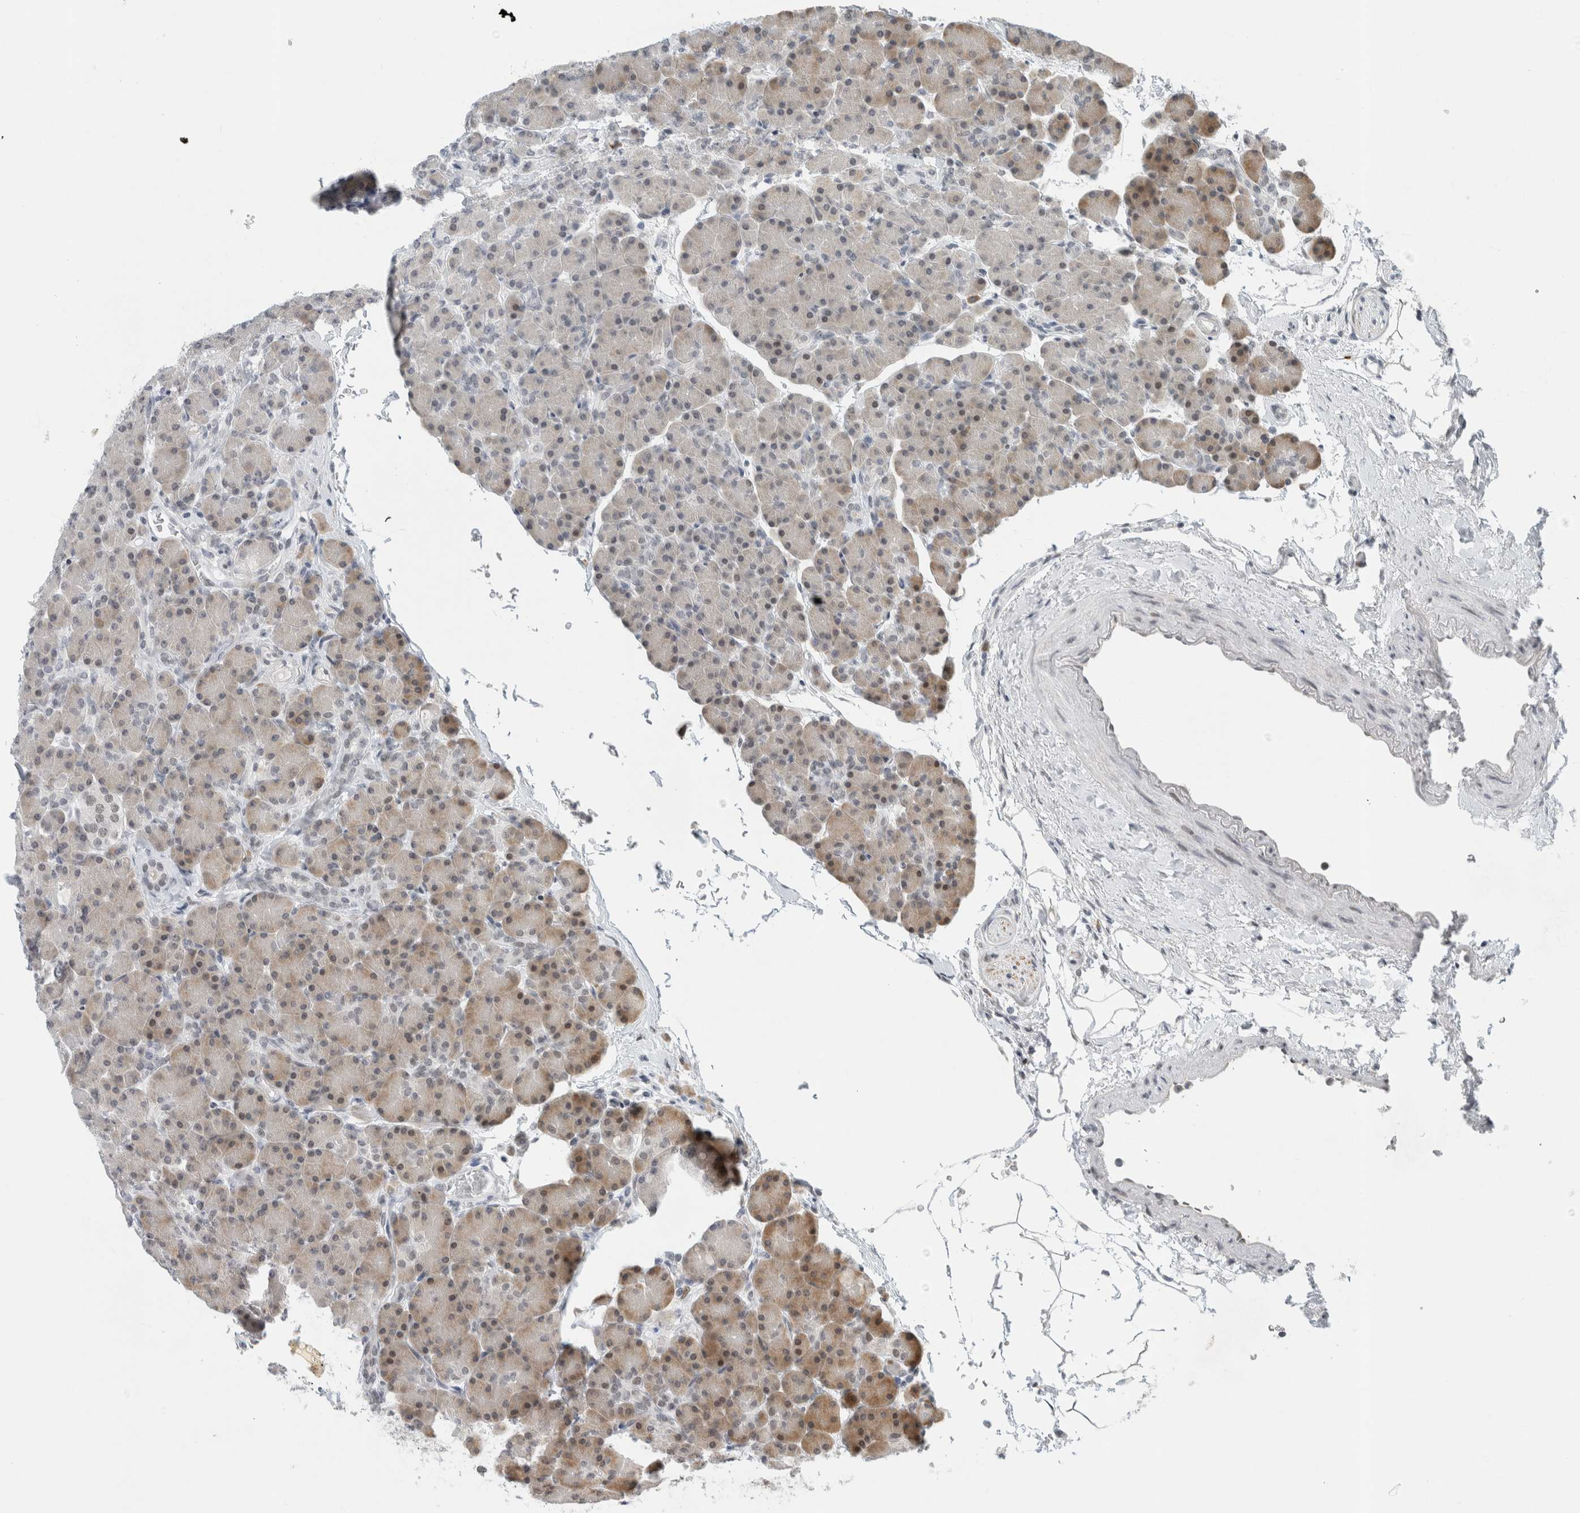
{"staining": {"intensity": "moderate", "quantity": "25%-75%", "location": "cytoplasmic/membranous"}, "tissue": "pancreas", "cell_type": "Exocrine glandular cells", "image_type": "normal", "snomed": [{"axis": "morphology", "description": "Normal tissue, NOS"}, {"axis": "topography", "description": "Pancreas"}], "caption": "A photomicrograph of pancreas stained for a protein displays moderate cytoplasmic/membranous brown staining in exocrine glandular cells.", "gene": "HNRNPR", "patient": {"sex": "female", "age": 43}}